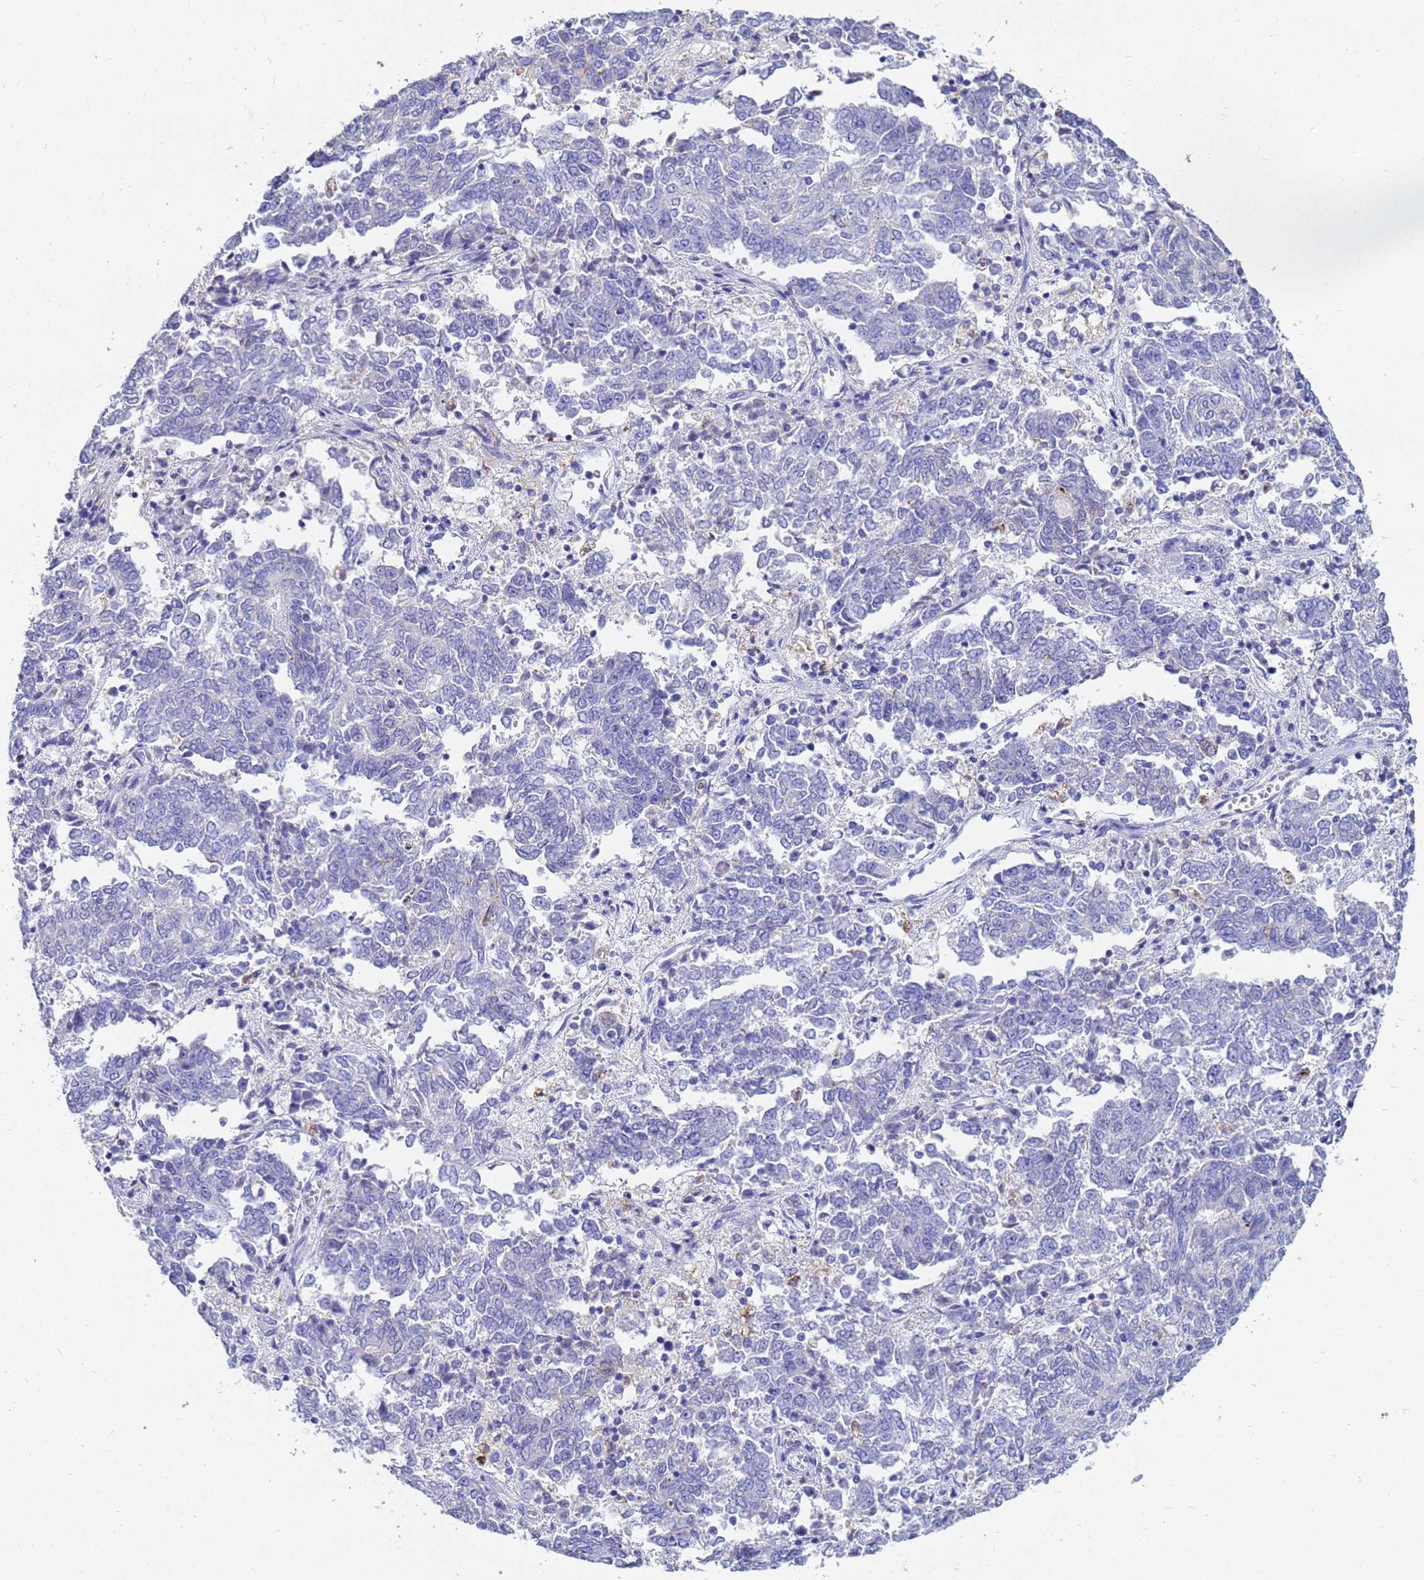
{"staining": {"intensity": "negative", "quantity": "none", "location": "none"}, "tissue": "endometrial cancer", "cell_type": "Tumor cells", "image_type": "cancer", "snomed": [{"axis": "morphology", "description": "Adenocarcinoma, NOS"}, {"axis": "topography", "description": "Endometrium"}], "caption": "The photomicrograph shows no significant staining in tumor cells of adenocarcinoma (endometrial).", "gene": "C2orf72", "patient": {"sex": "female", "age": 80}}